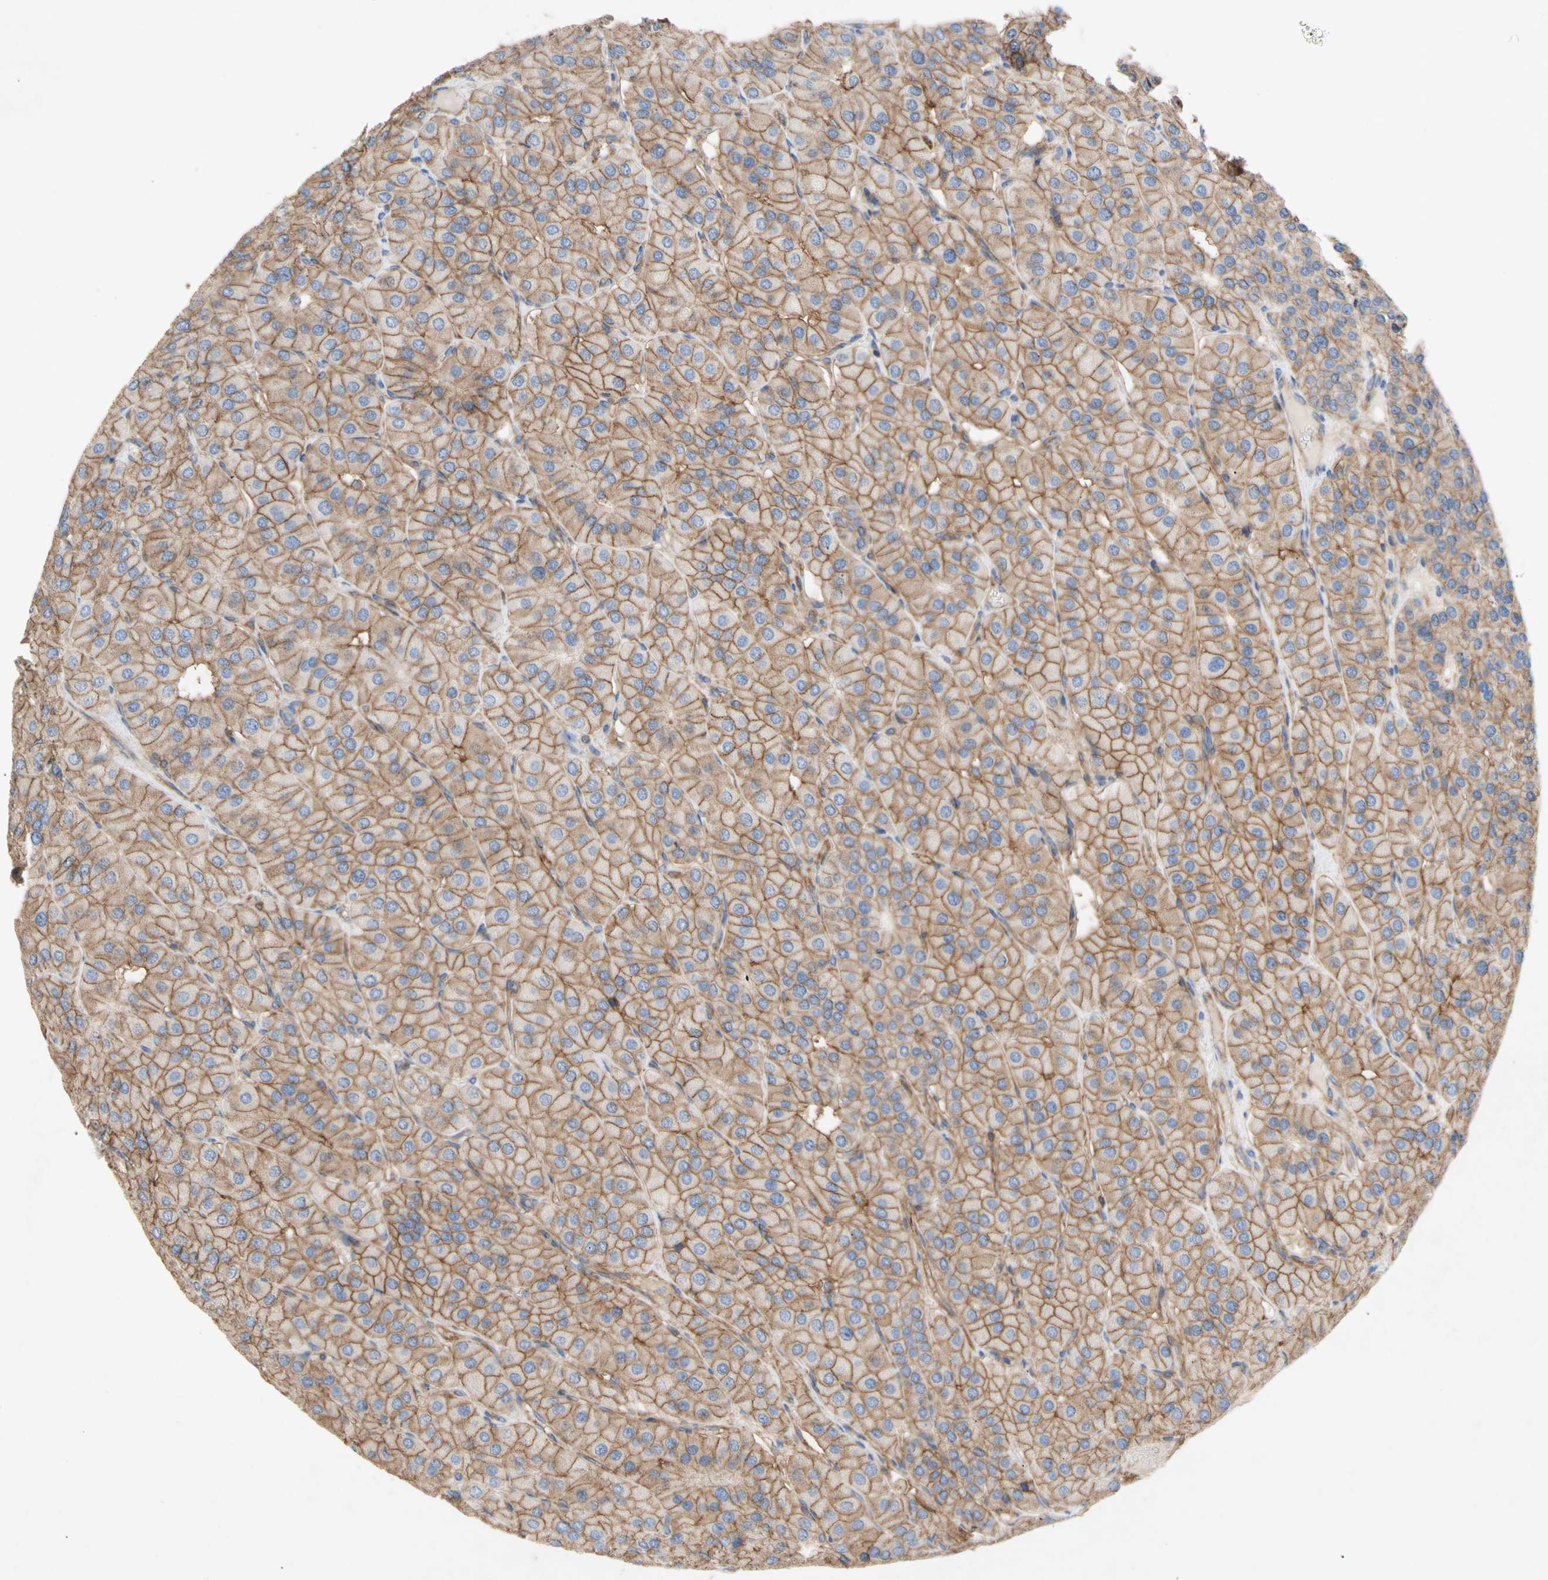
{"staining": {"intensity": "moderate", "quantity": ">75%", "location": "cytoplasmic/membranous"}, "tissue": "parathyroid gland", "cell_type": "Glandular cells", "image_type": "normal", "snomed": [{"axis": "morphology", "description": "Normal tissue, NOS"}, {"axis": "morphology", "description": "Adenoma, NOS"}, {"axis": "topography", "description": "Parathyroid gland"}], "caption": "Immunohistochemistry (IHC) staining of normal parathyroid gland, which exhibits medium levels of moderate cytoplasmic/membranous expression in about >75% of glandular cells indicating moderate cytoplasmic/membranous protein staining. The staining was performed using DAB (brown) for protein detection and nuclei were counterstained in hematoxylin (blue).", "gene": "ATP2A3", "patient": {"sex": "female", "age": 86}}